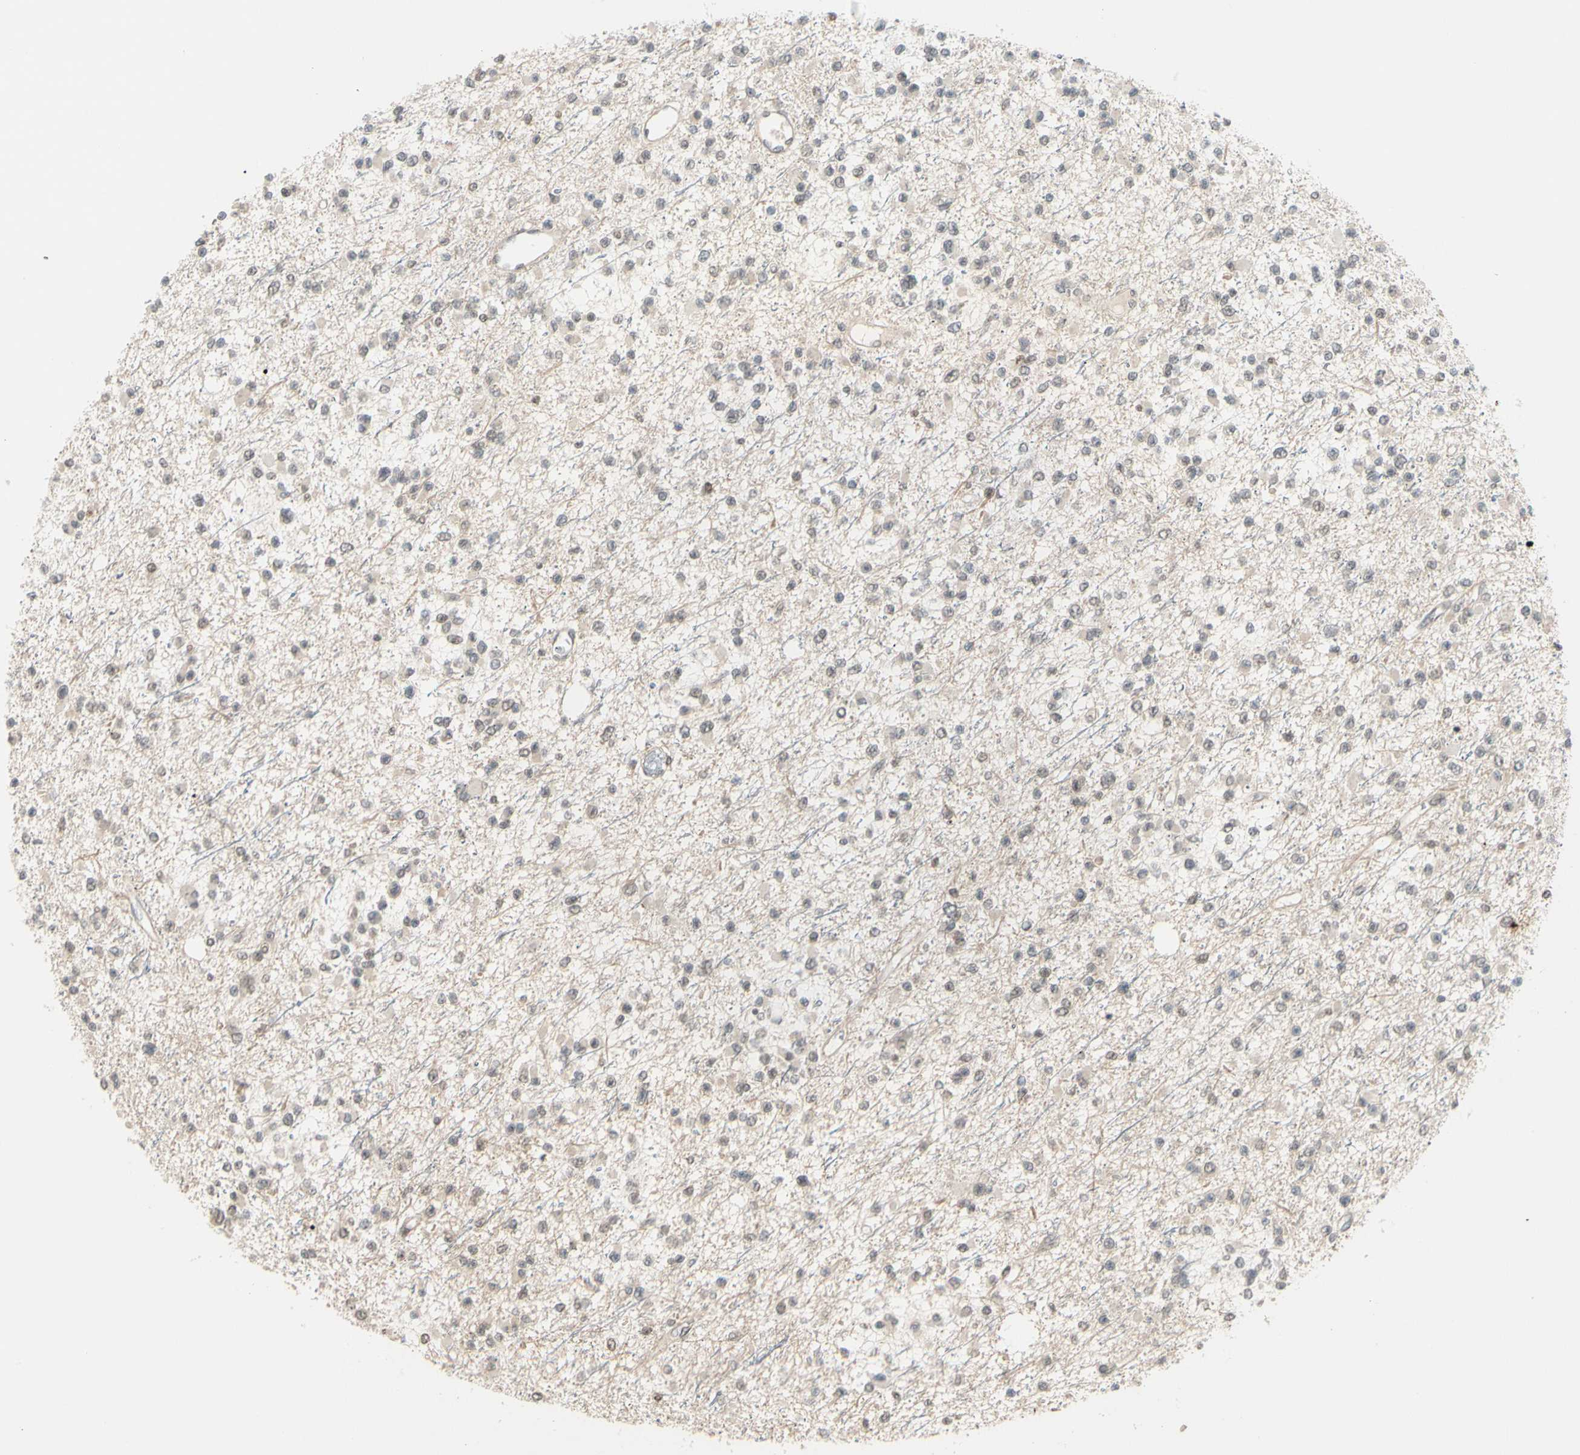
{"staining": {"intensity": "negative", "quantity": "none", "location": "none"}, "tissue": "glioma", "cell_type": "Tumor cells", "image_type": "cancer", "snomed": [{"axis": "morphology", "description": "Glioma, malignant, Low grade"}, {"axis": "topography", "description": "Brain"}], "caption": "Photomicrograph shows no protein expression in tumor cells of glioma tissue. Nuclei are stained in blue.", "gene": "BRMS1", "patient": {"sex": "female", "age": 22}}